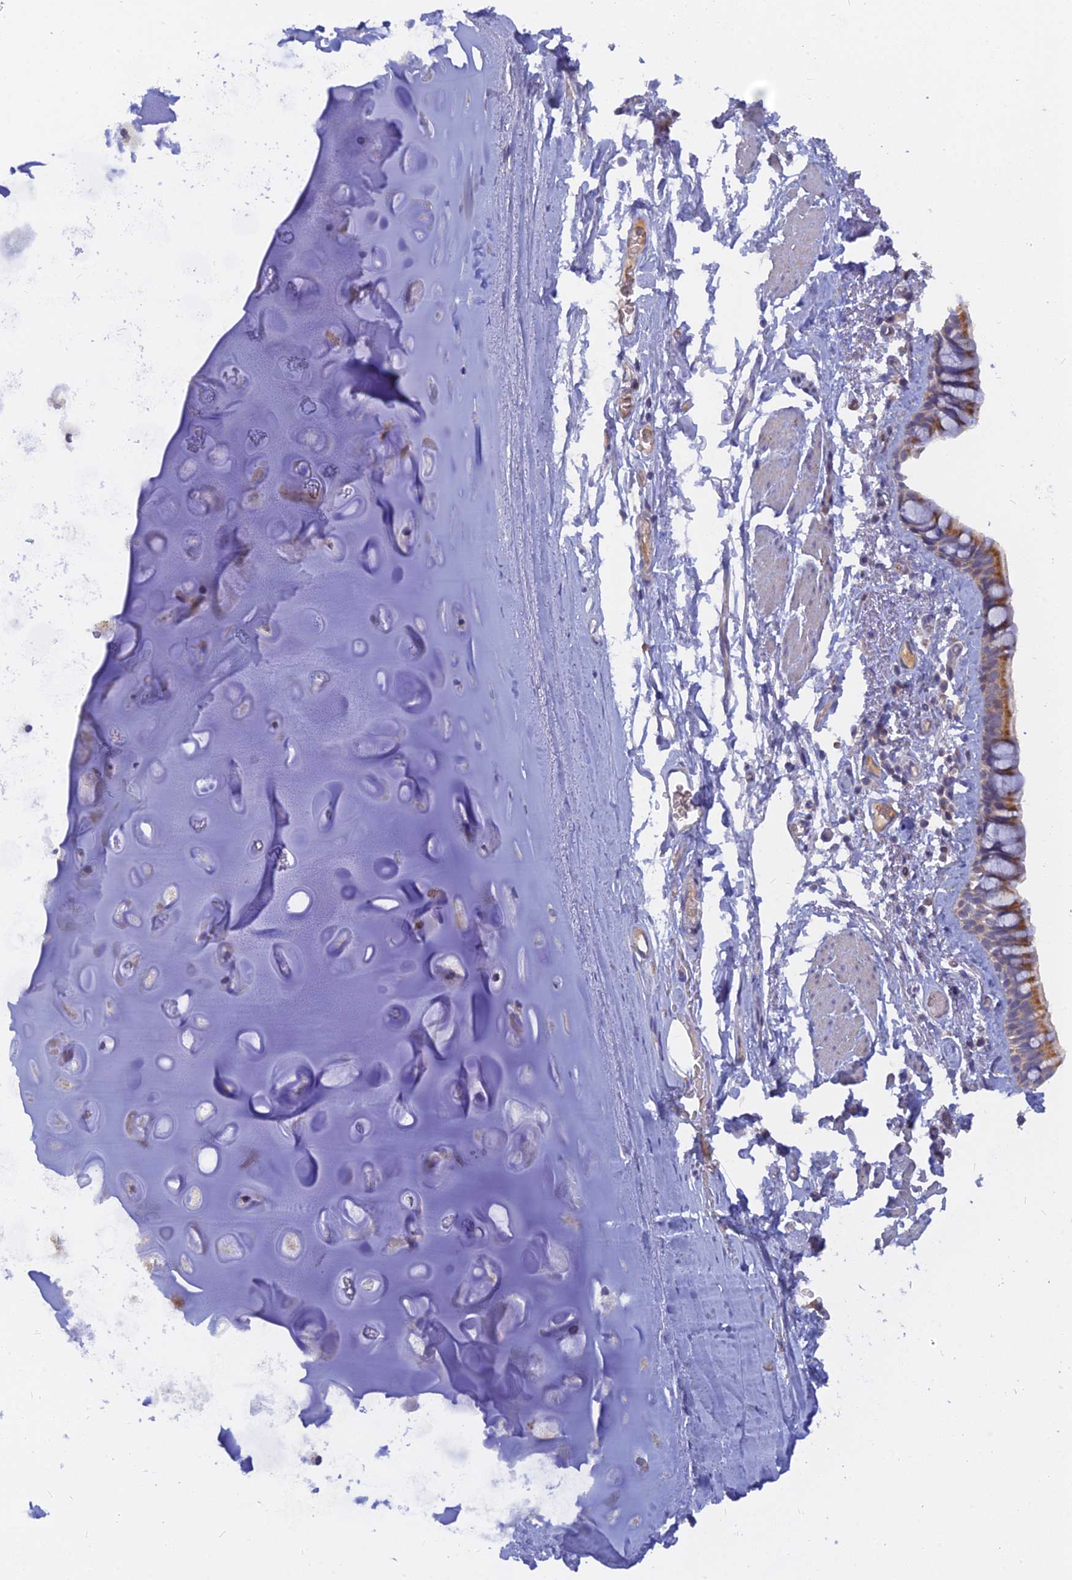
{"staining": {"intensity": "moderate", "quantity": ">75%", "location": "cytoplasmic/membranous"}, "tissue": "bronchus", "cell_type": "Respiratory epithelial cells", "image_type": "normal", "snomed": [{"axis": "morphology", "description": "Normal tissue, NOS"}, {"axis": "topography", "description": "Cartilage tissue"}], "caption": "The photomicrograph exhibits immunohistochemical staining of unremarkable bronchus. There is moderate cytoplasmic/membranous expression is appreciated in about >75% of respiratory epithelial cells. Using DAB (brown) and hematoxylin (blue) stains, captured at high magnification using brightfield microscopy.", "gene": "CACNA1B", "patient": {"sex": "male", "age": 63}}